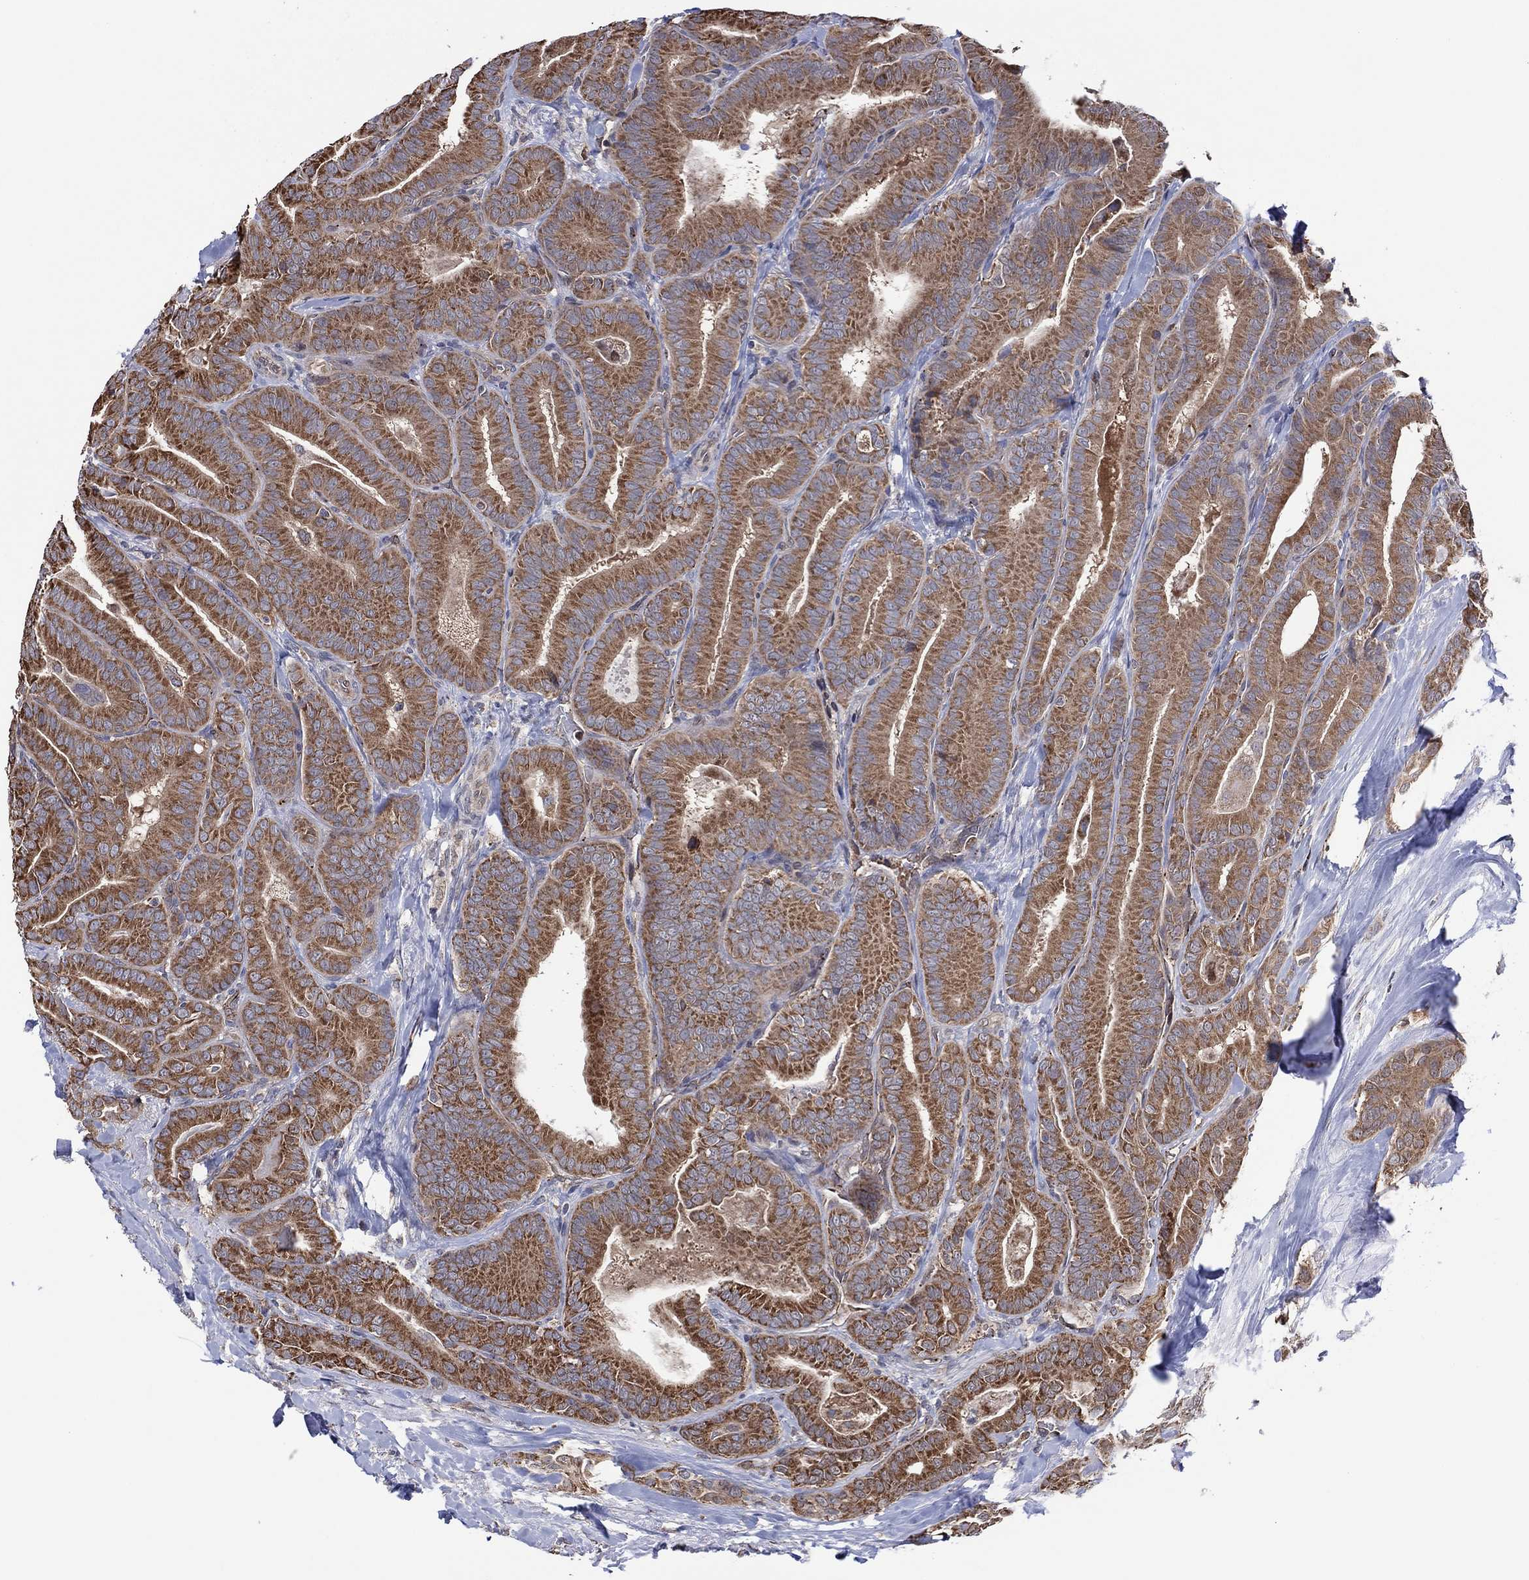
{"staining": {"intensity": "moderate", "quantity": ">75%", "location": "cytoplasmic/membranous"}, "tissue": "thyroid cancer", "cell_type": "Tumor cells", "image_type": "cancer", "snomed": [{"axis": "morphology", "description": "Papillary adenocarcinoma, NOS"}, {"axis": "topography", "description": "Thyroid gland"}], "caption": "An immunohistochemistry micrograph of neoplastic tissue is shown. Protein staining in brown highlights moderate cytoplasmic/membranous positivity in papillary adenocarcinoma (thyroid) within tumor cells.", "gene": "PIDD1", "patient": {"sex": "male", "age": 61}}